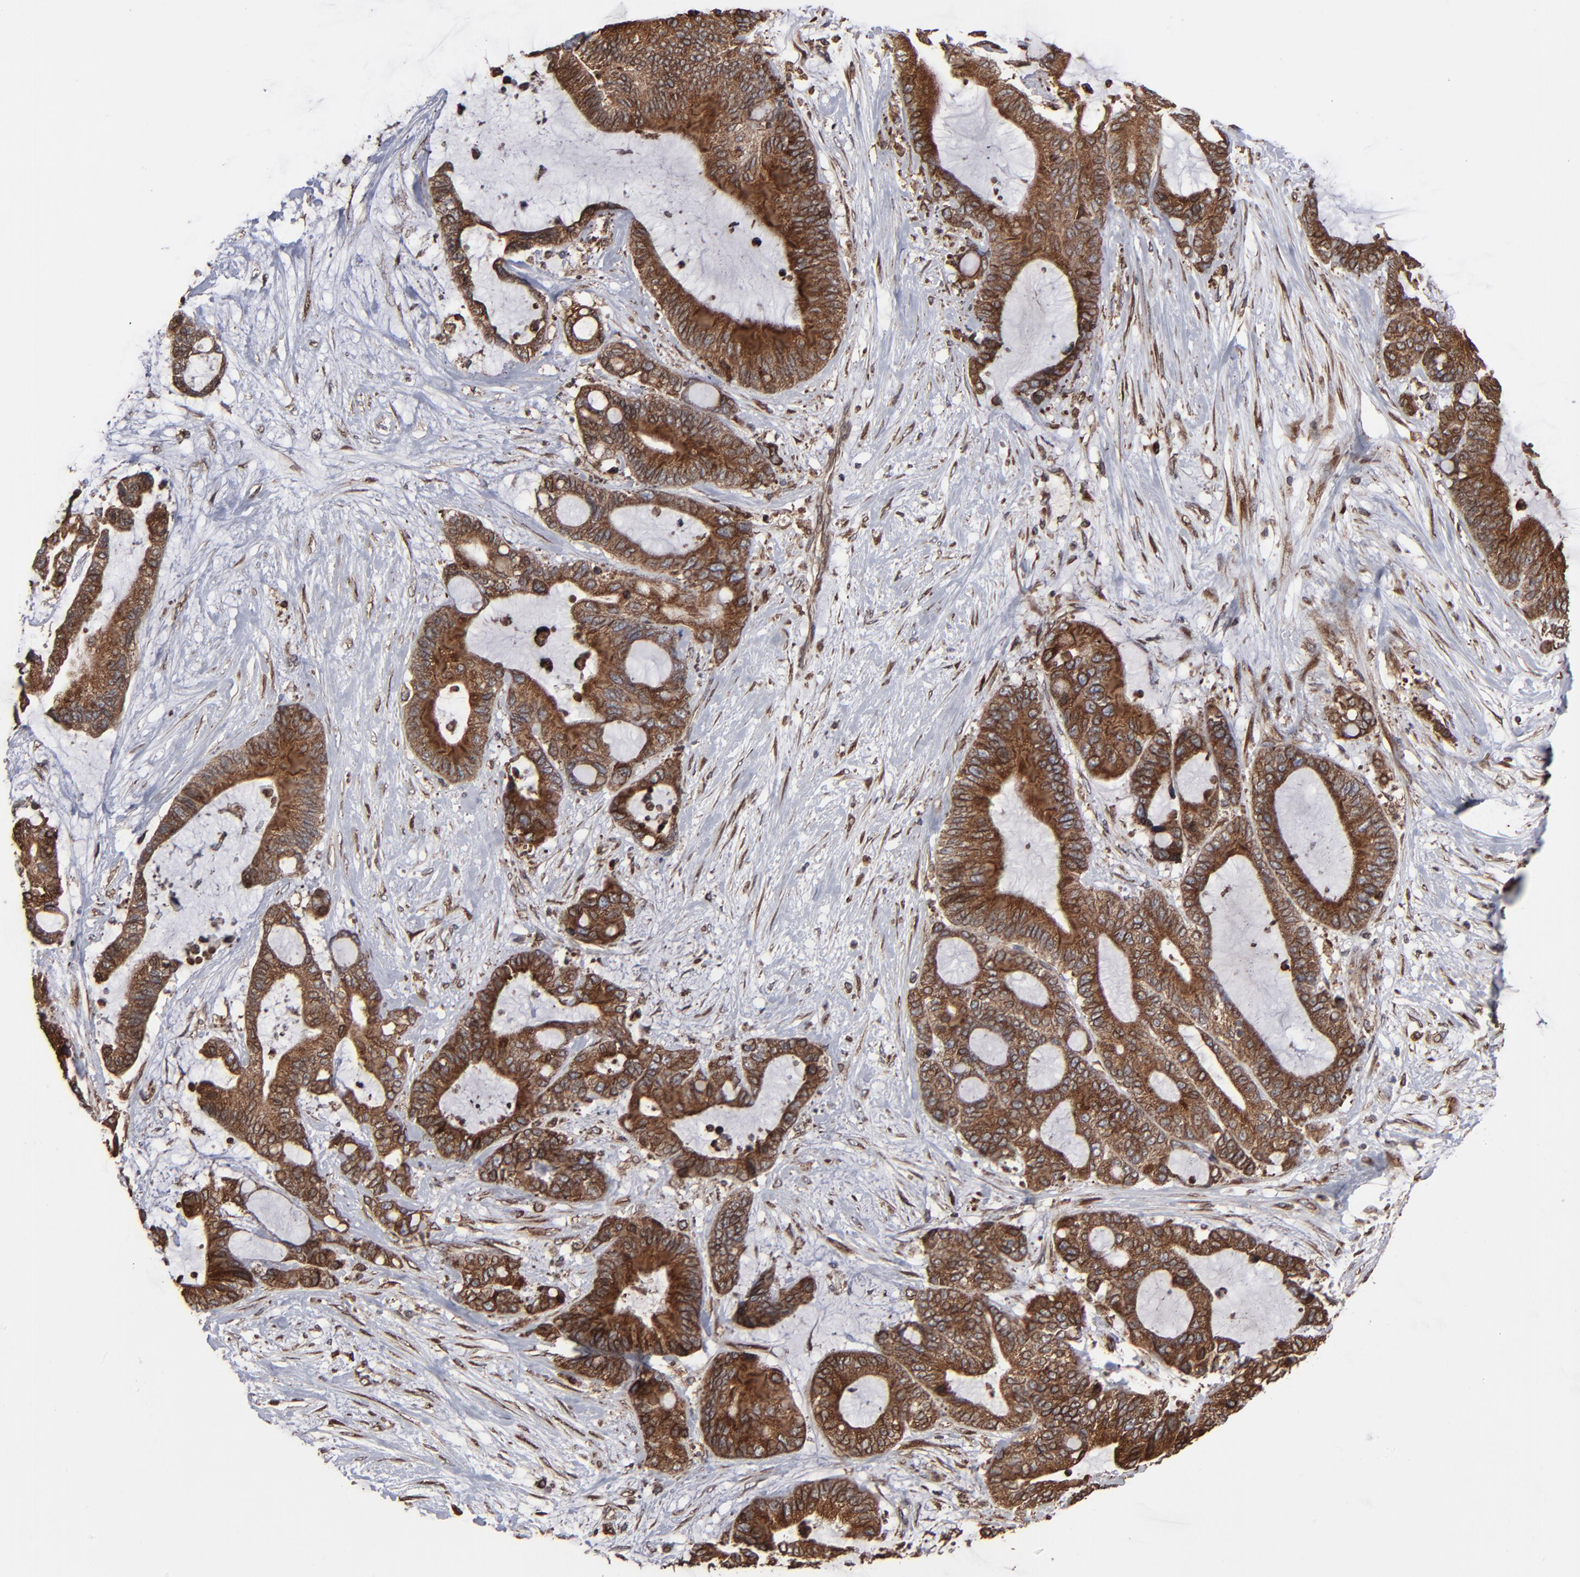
{"staining": {"intensity": "strong", "quantity": ">75%", "location": "cytoplasmic/membranous"}, "tissue": "liver cancer", "cell_type": "Tumor cells", "image_type": "cancer", "snomed": [{"axis": "morphology", "description": "Cholangiocarcinoma"}, {"axis": "topography", "description": "Liver"}], "caption": "A high-resolution image shows immunohistochemistry staining of liver cholangiocarcinoma, which shows strong cytoplasmic/membranous expression in about >75% of tumor cells.", "gene": "CNIH1", "patient": {"sex": "female", "age": 73}}